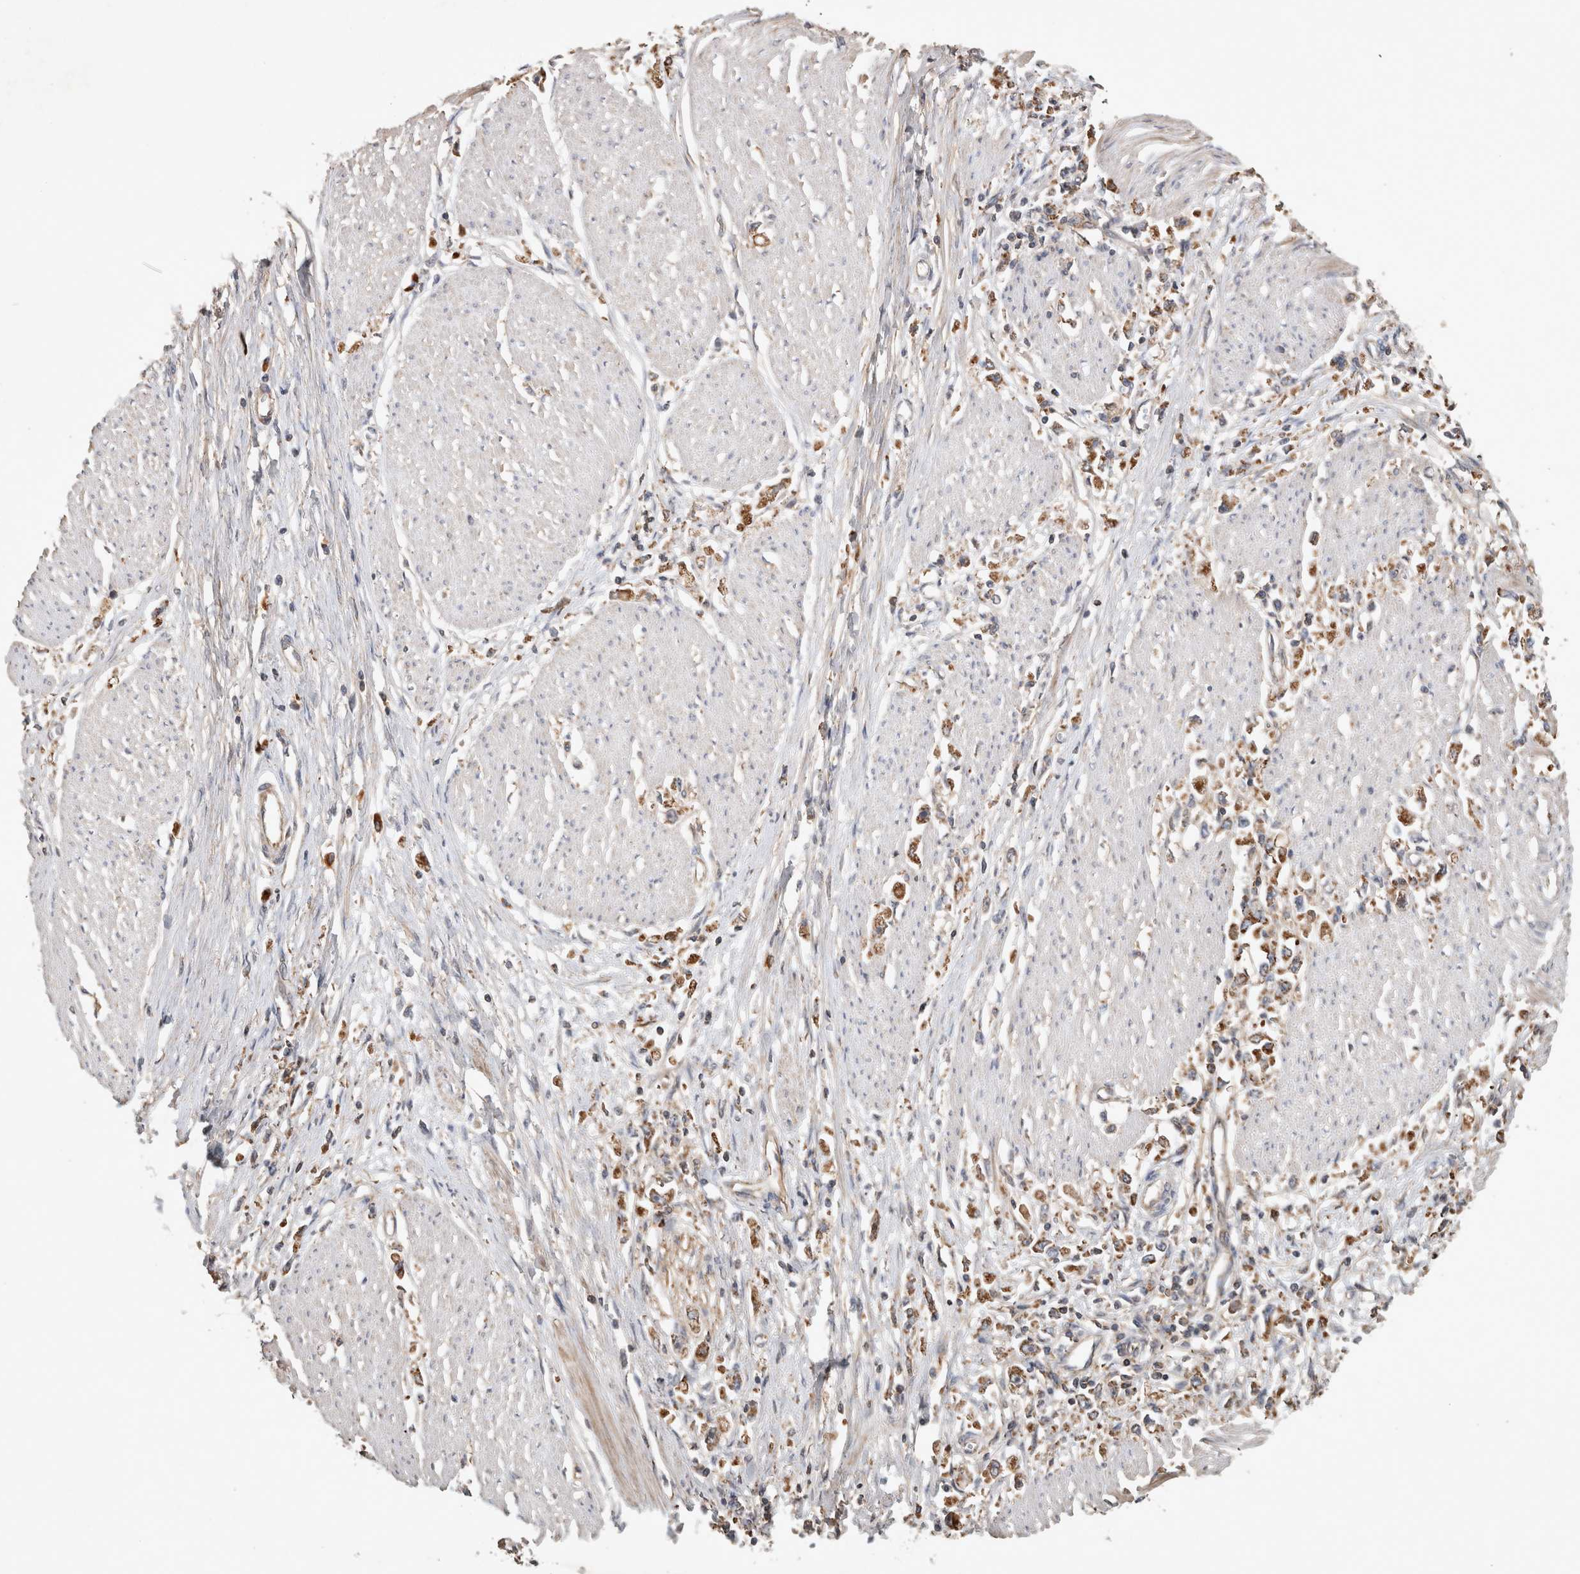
{"staining": {"intensity": "moderate", "quantity": ">75%", "location": "cytoplasmic/membranous"}, "tissue": "stomach cancer", "cell_type": "Tumor cells", "image_type": "cancer", "snomed": [{"axis": "morphology", "description": "Adenocarcinoma, NOS"}, {"axis": "topography", "description": "Stomach"}], "caption": "Immunohistochemical staining of stomach cancer demonstrates moderate cytoplasmic/membranous protein expression in approximately >75% of tumor cells.", "gene": "SERAC1", "patient": {"sex": "female", "age": 59}}